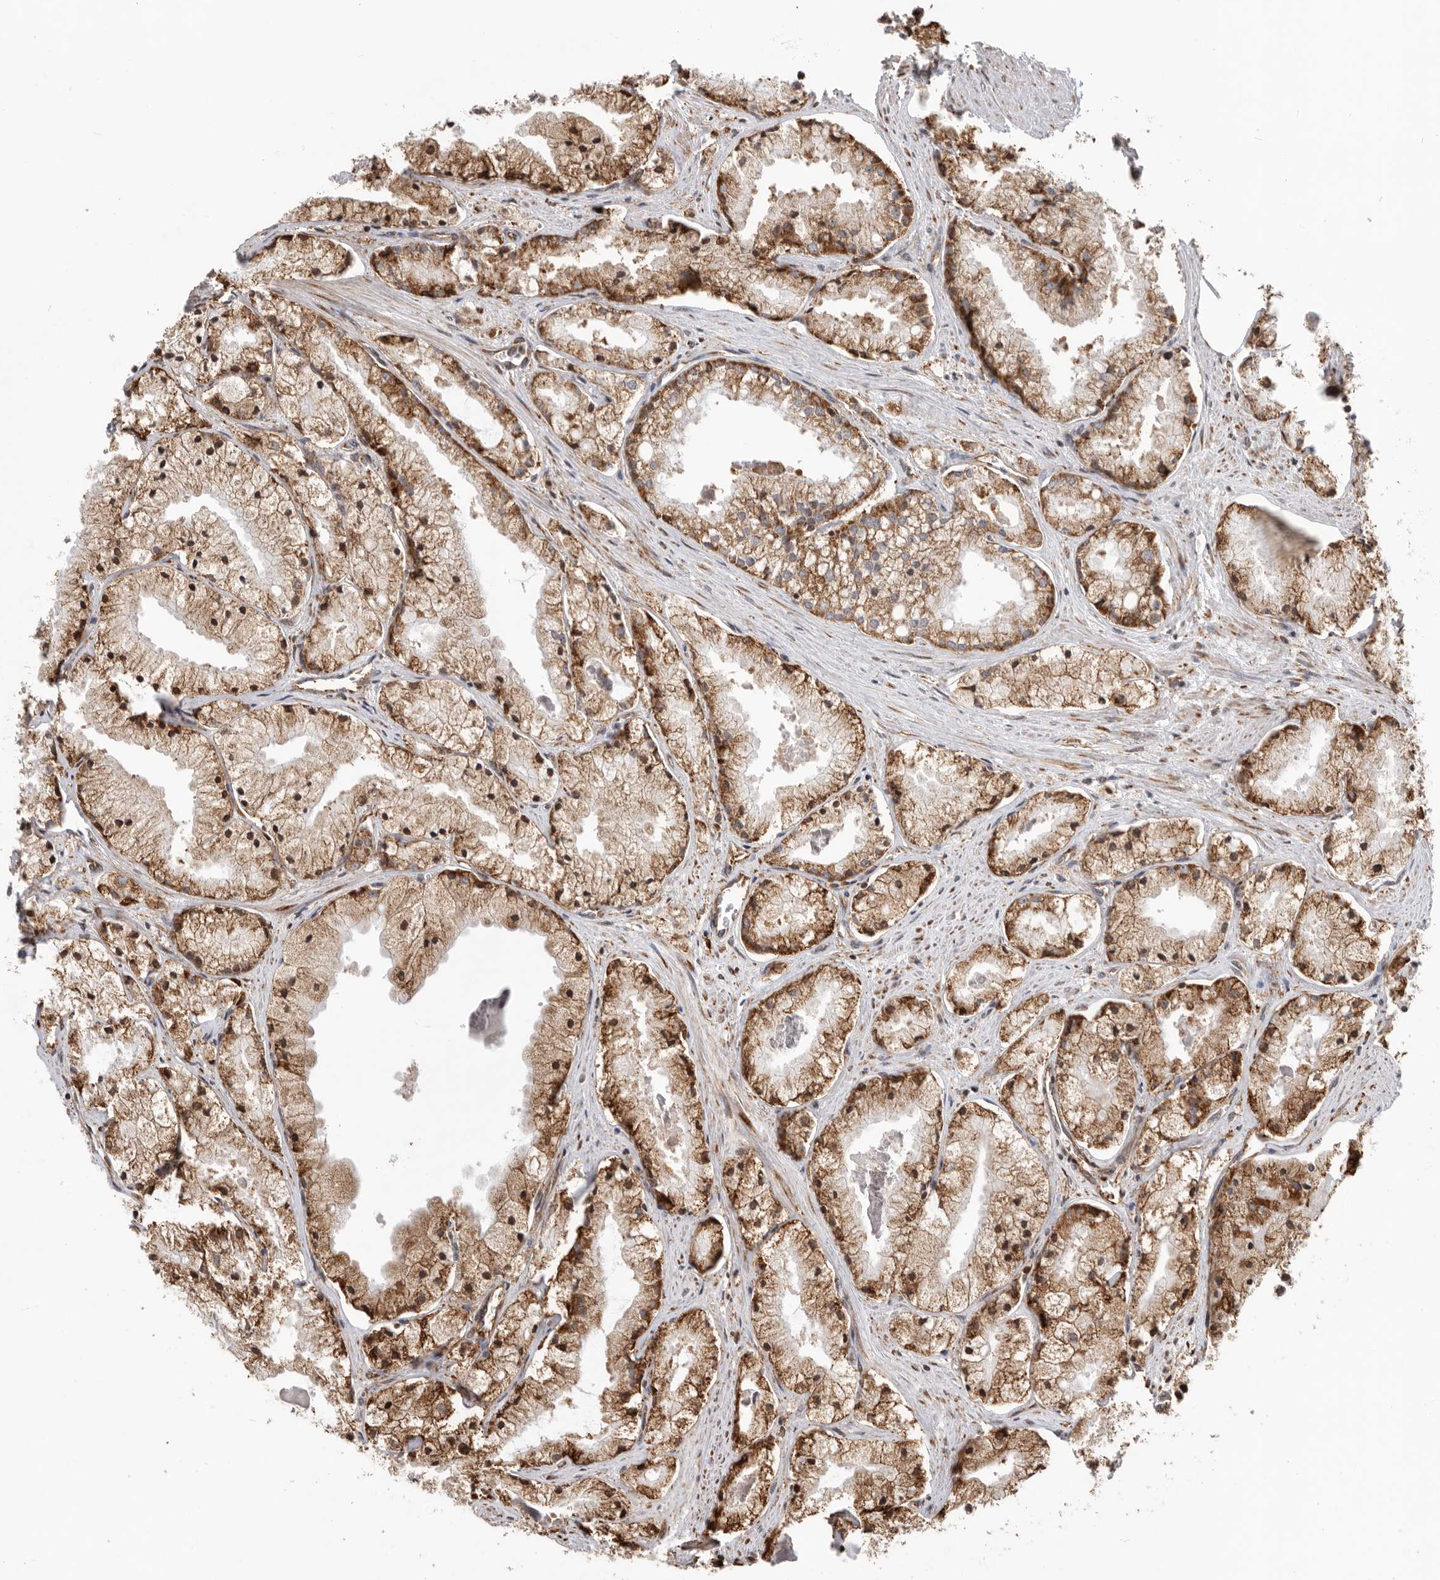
{"staining": {"intensity": "moderate", "quantity": ">75%", "location": "cytoplasmic/membranous"}, "tissue": "prostate cancer", "cell_type": "Tumor cells", "image_type": "cancer", "snomed": [{"axis": "morphology", "description": "Adenocarcinoma, High grade"}, {"axis": "topography", "description": "Prostate"}], "caption": "This micrograph shows immunohistochemistry staining of prostate cancer (high-grade adenocarcinoma), with medium moderate cytoplasmic/membranous staining in about >75% of tumor cells.", "gene": "FZD3", "patient": {"sex": "male", "age": 50}}